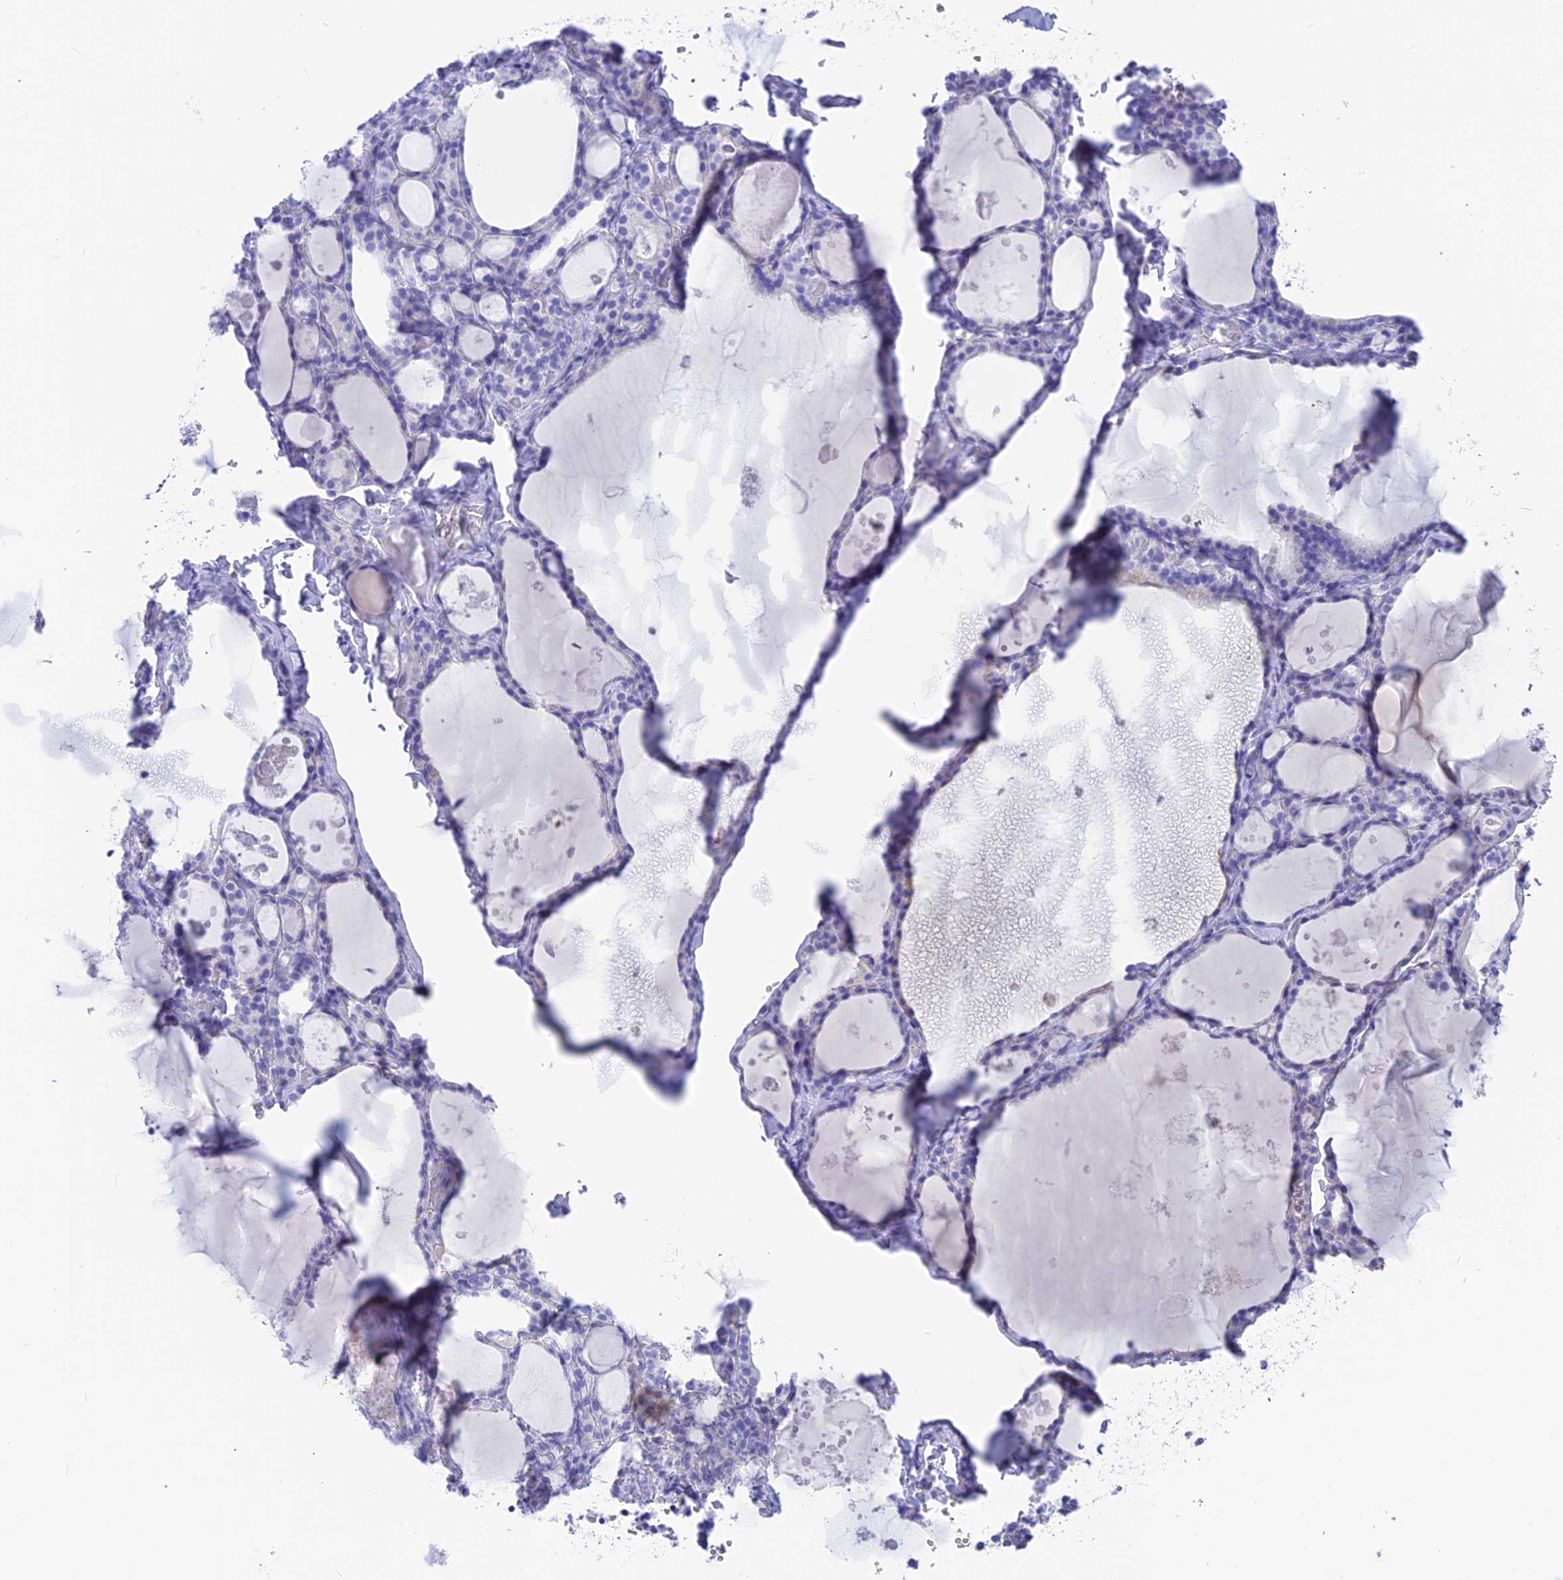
{"staining": {"intensity": "negative", "quantity": "none", "location": "none"}, "tissue": "thyroid gland", "cell_type": "Glandular cells", "image_type": "normal", "snomed": [{"axis": "morphology", "description": "Normal tissue, NOS"}, {"axis": "topography", "description": "Thyroid gland"}], "caption": "The histopathology image demonstrates no staining of glandular cells in benign thyroid gland.", "gene": "GNGT2", "patient": {"sex": "male", "age": 56}}